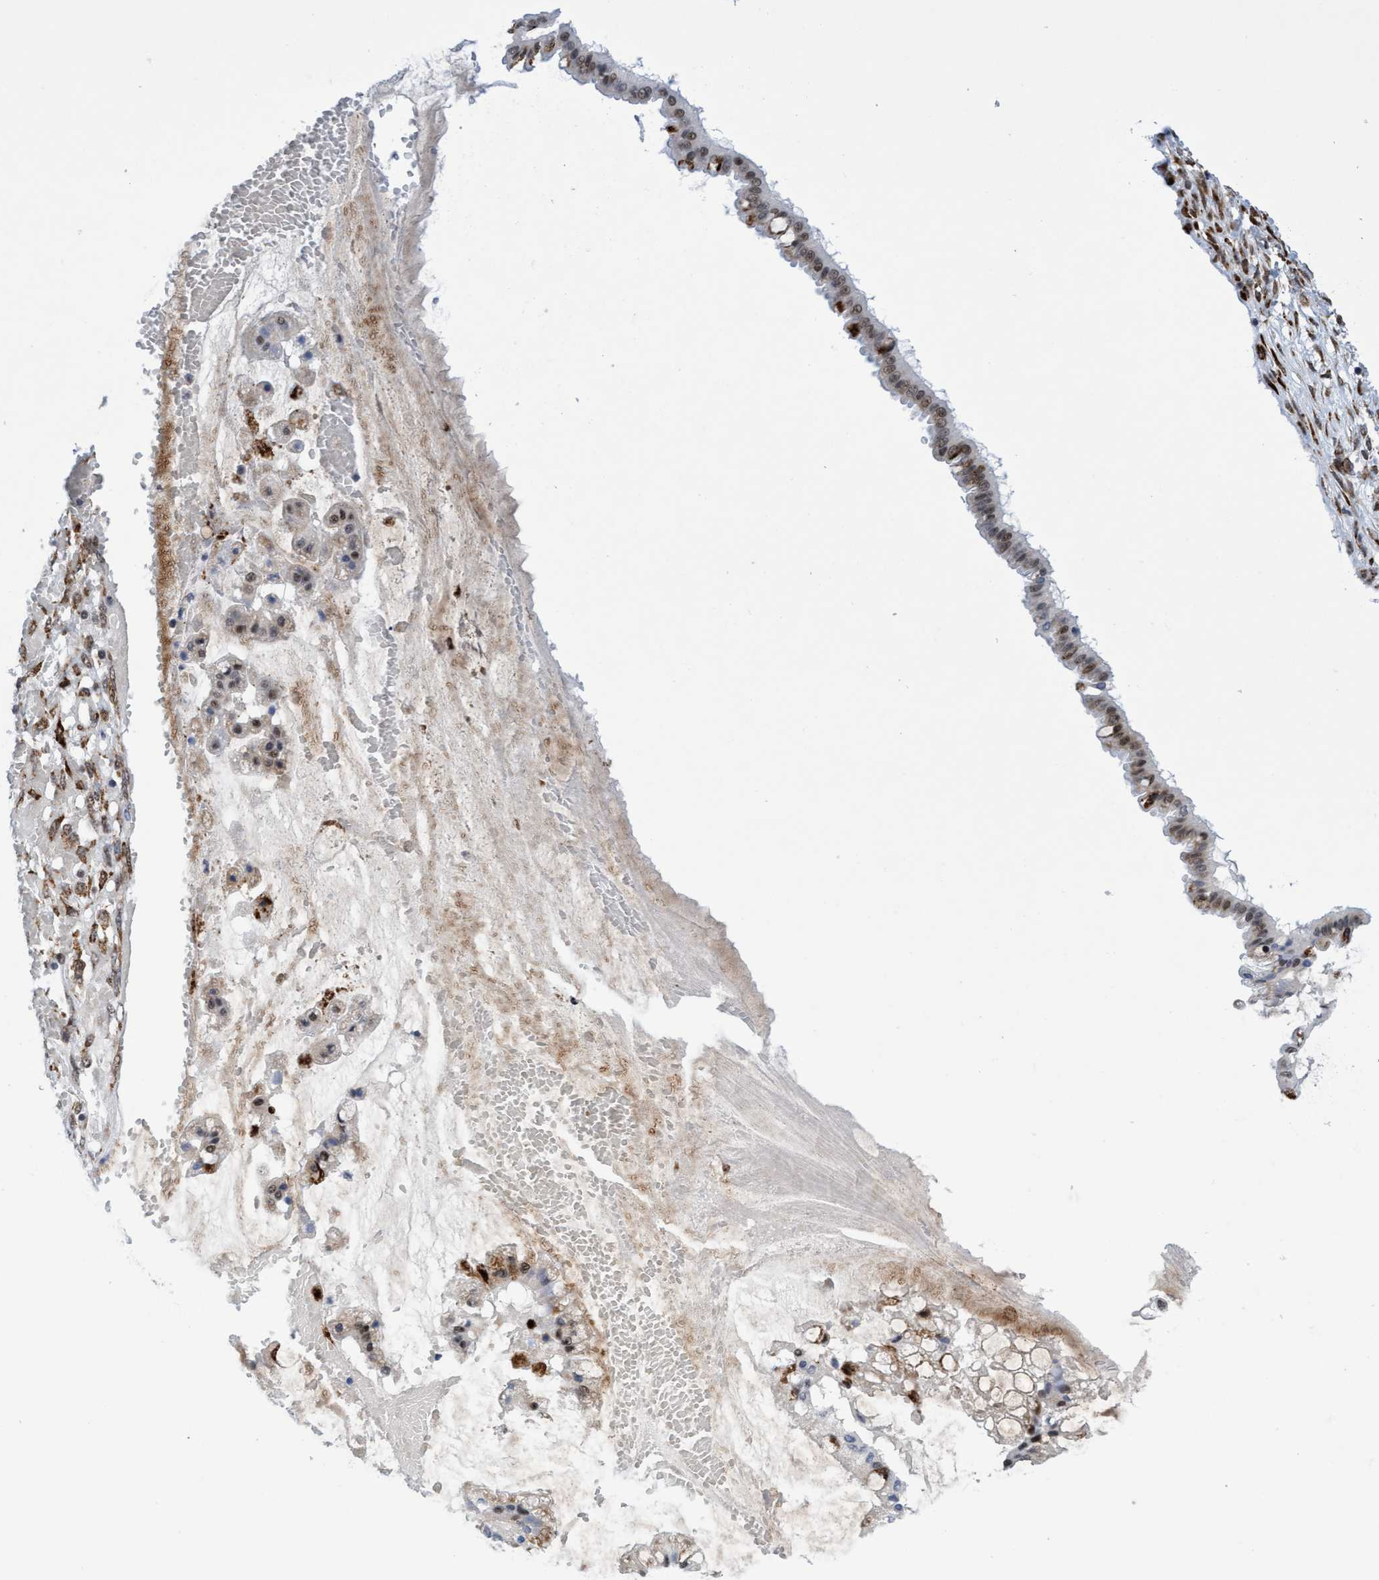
{"staining": {"intensity": "weak", "quantity": ">75%", "location": "cytoplasmic/membranous"}, "tissue": "ovarian cancer", "cell_type": "Tumor cells", "image_type": "cancer", "snomed": [{"axis": "morphology", "description": "Cystadenocarcinoma, mucinous, NOS"}, {"axis": "topography", "description": "Ovary"}], "caption": "The photomicrograph demonstrates staining of ovarian cancer, revealing weak cytoplasmic/membranous protein staining (brown color) within tumor cells. (DAB IHC, brown staining for protein, blue staining for nuclei).", "gene": "GLT6D1", "patient": {"sex": "female", "age": 73}}